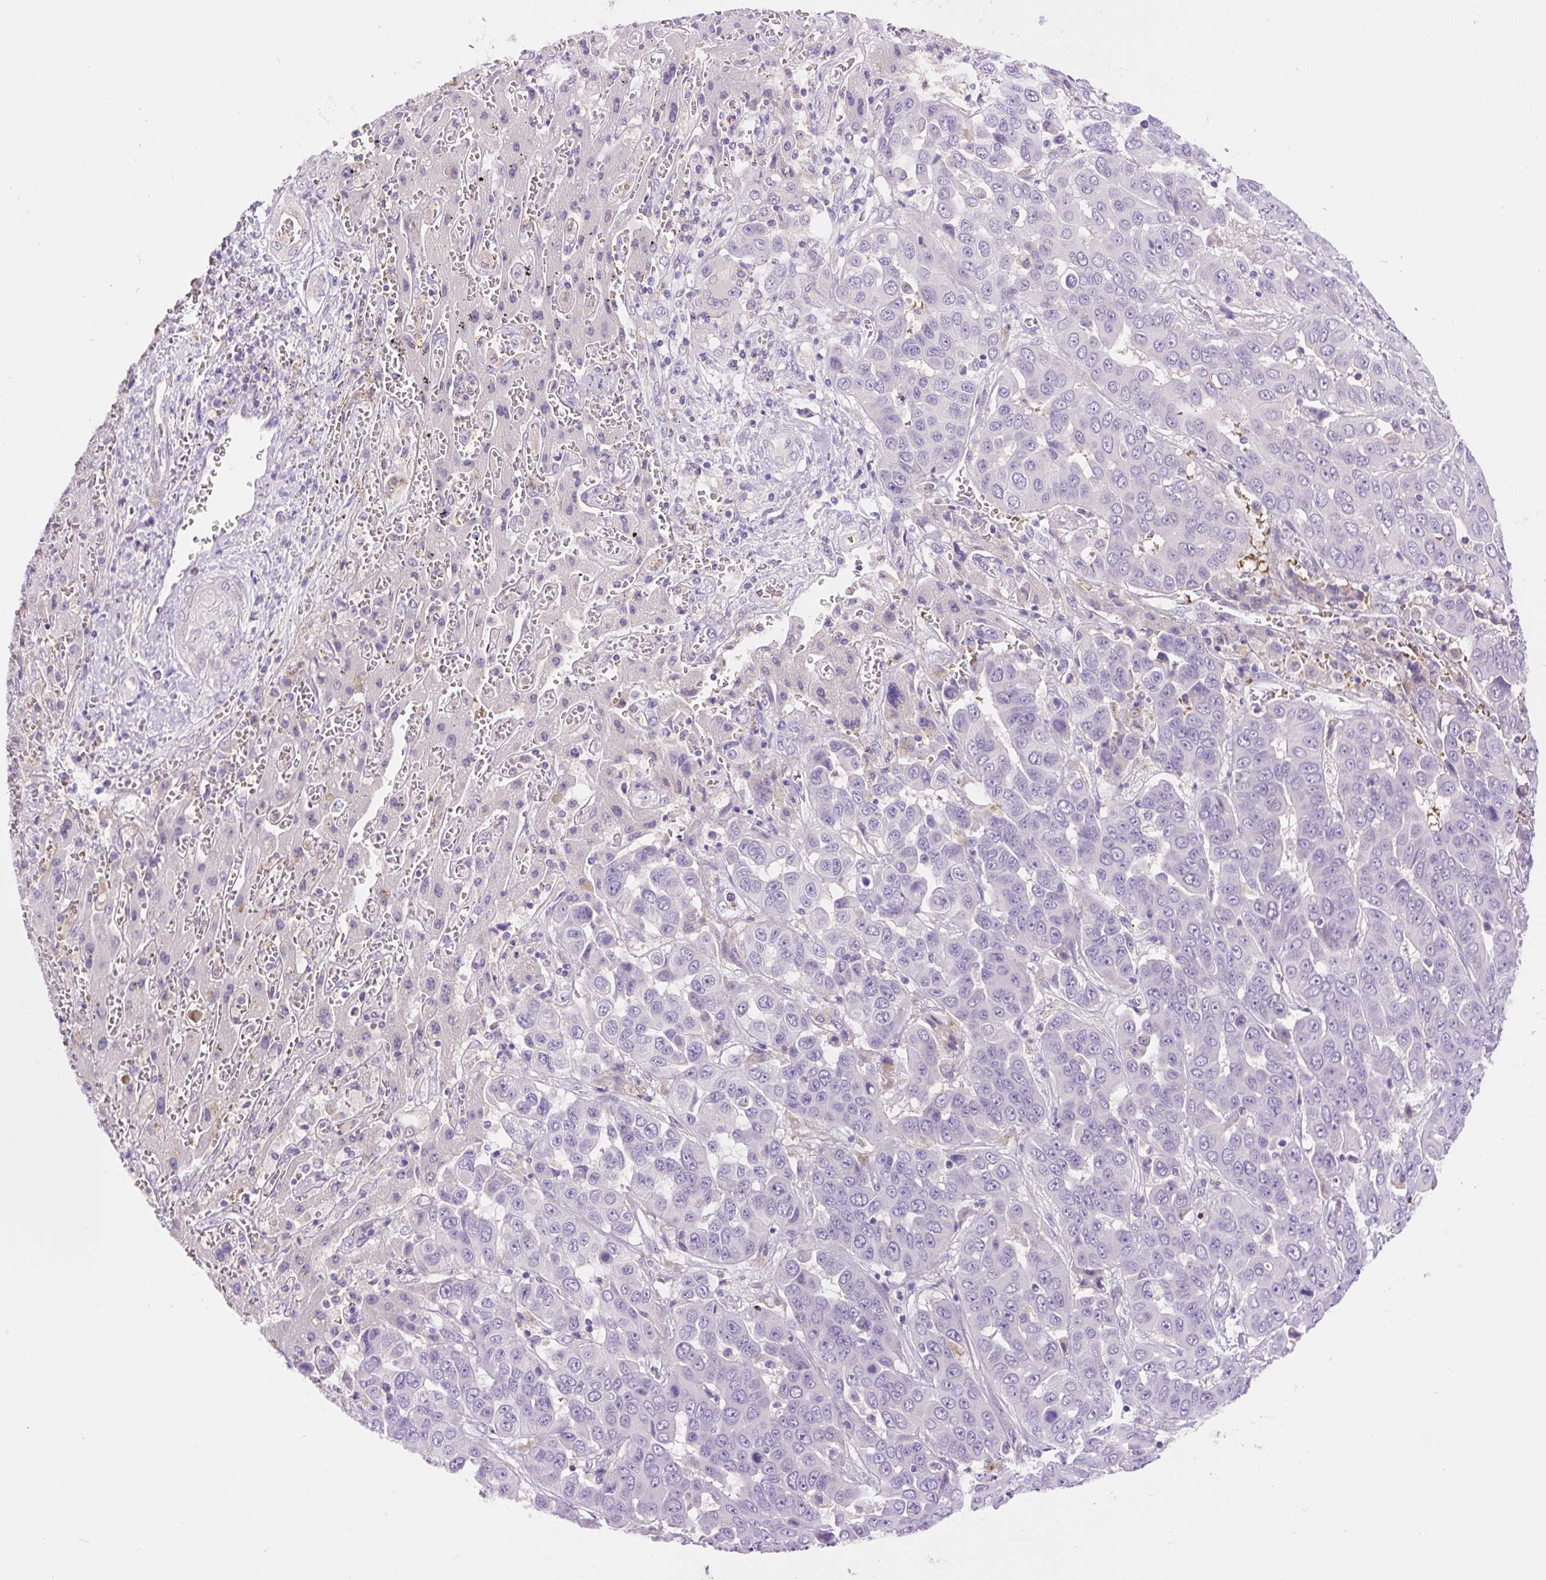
{"staining": {"intensity": "negative", "quantity": "none", "location": "none"}, "tissue": "liver cancer", "cell_type": "Tumor cells", "image_type": "cancer", "snomed": [{"axis": "morphology", "description": "Cholangiocarcinoma"}, {"axis": "topography", "description": "Liver"}], "caption": "Image shows no significant protein positivity in tumor cells of liver cancer.", "gene": "LHFPL5", "patient": {"sex": "female", "age": 52}}